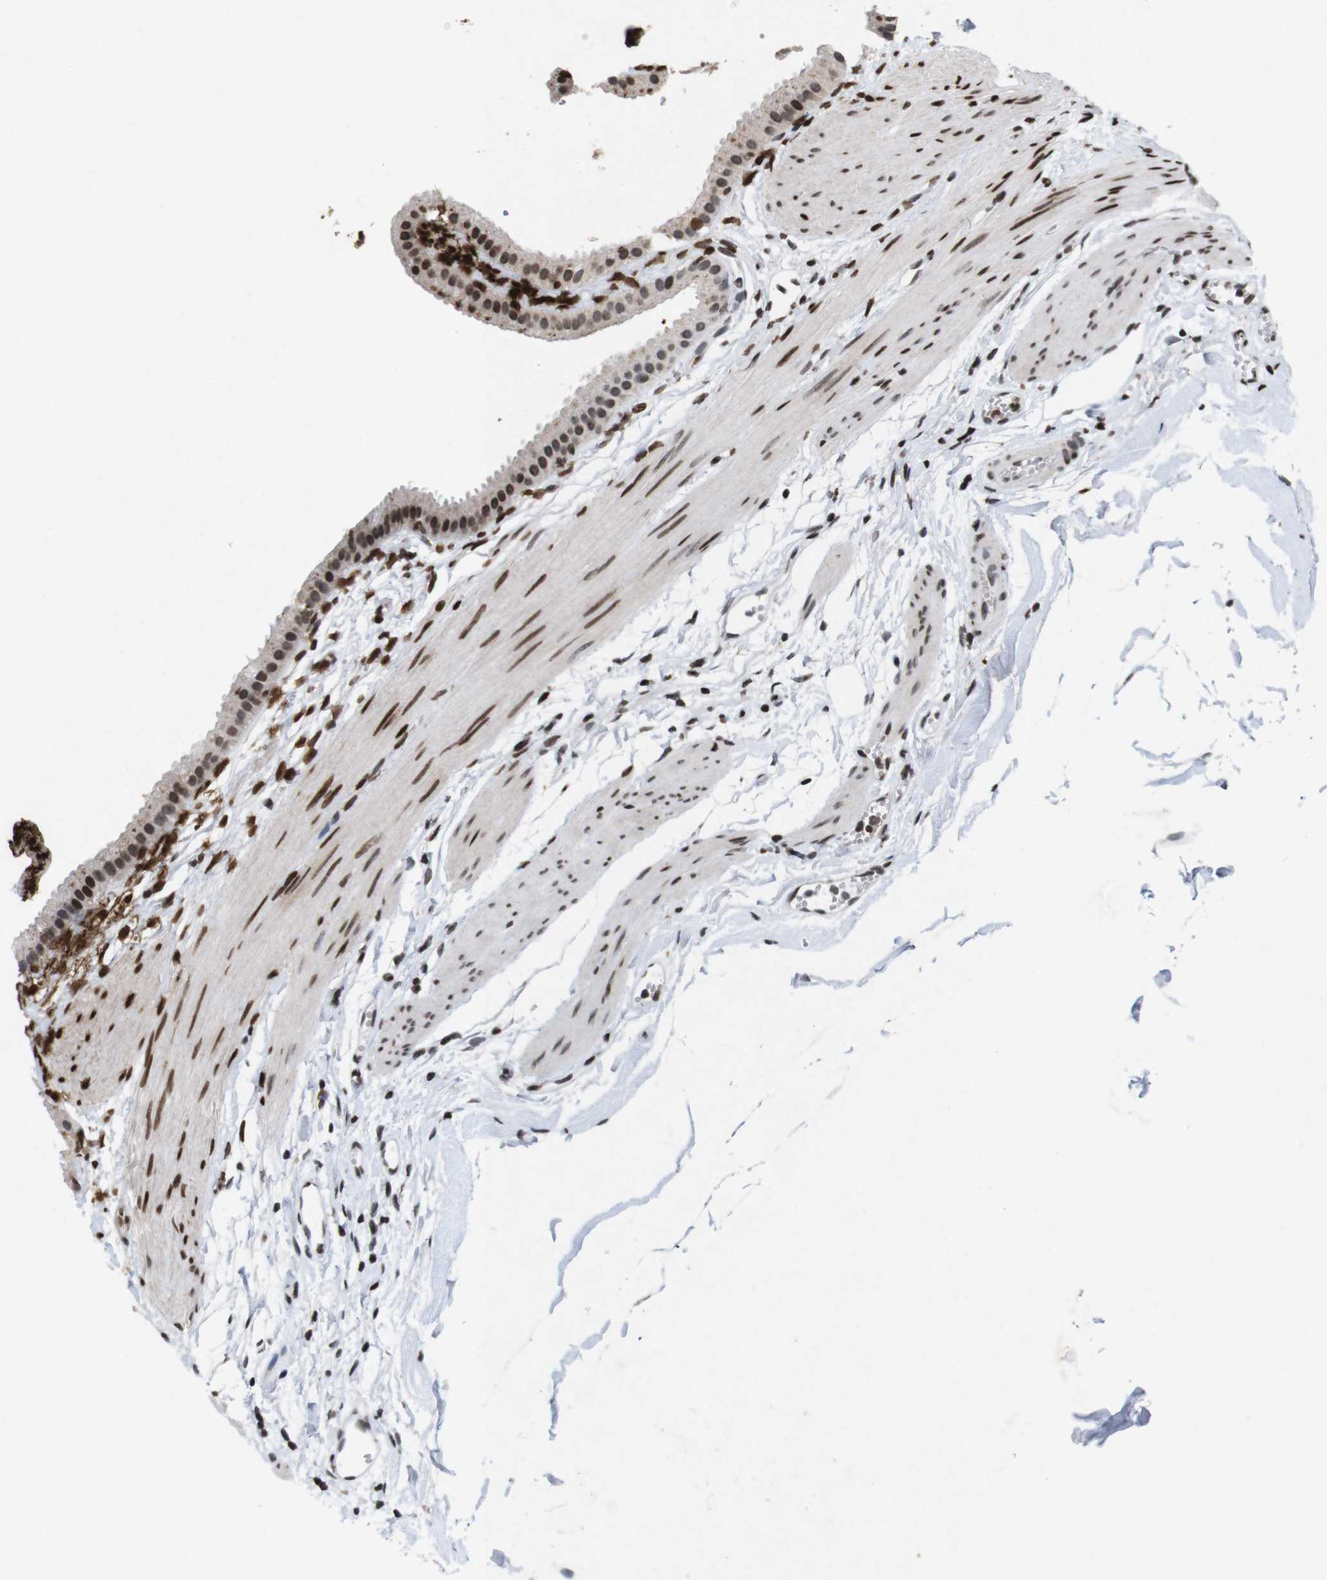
{"staining": {"intensity": "moderate", "quantity": ">75%", "location": "nuclear"}, "tissue": "gallbladder", "cell_type": "Glandular cells", "image_type": "normal", "snomed": [{"axis": "morphology", "description": "Normal tissue, NOS"}, {"axis": "topography", "description": "Gallbladder"}], "caption": "High-power microscopy captured an IHC micrograph of benign gallbladder, revealing moderate nuclear positivity in approximately >75% of glandular cells. The staining was performed using DAB (3,3'-diaminobenzidine), with brown indicating positive protein expression. Nuclei are stained blue with hematoxylin.", "gene": "MAGEH1", "patient": {"sex": "female", "age": 64}}